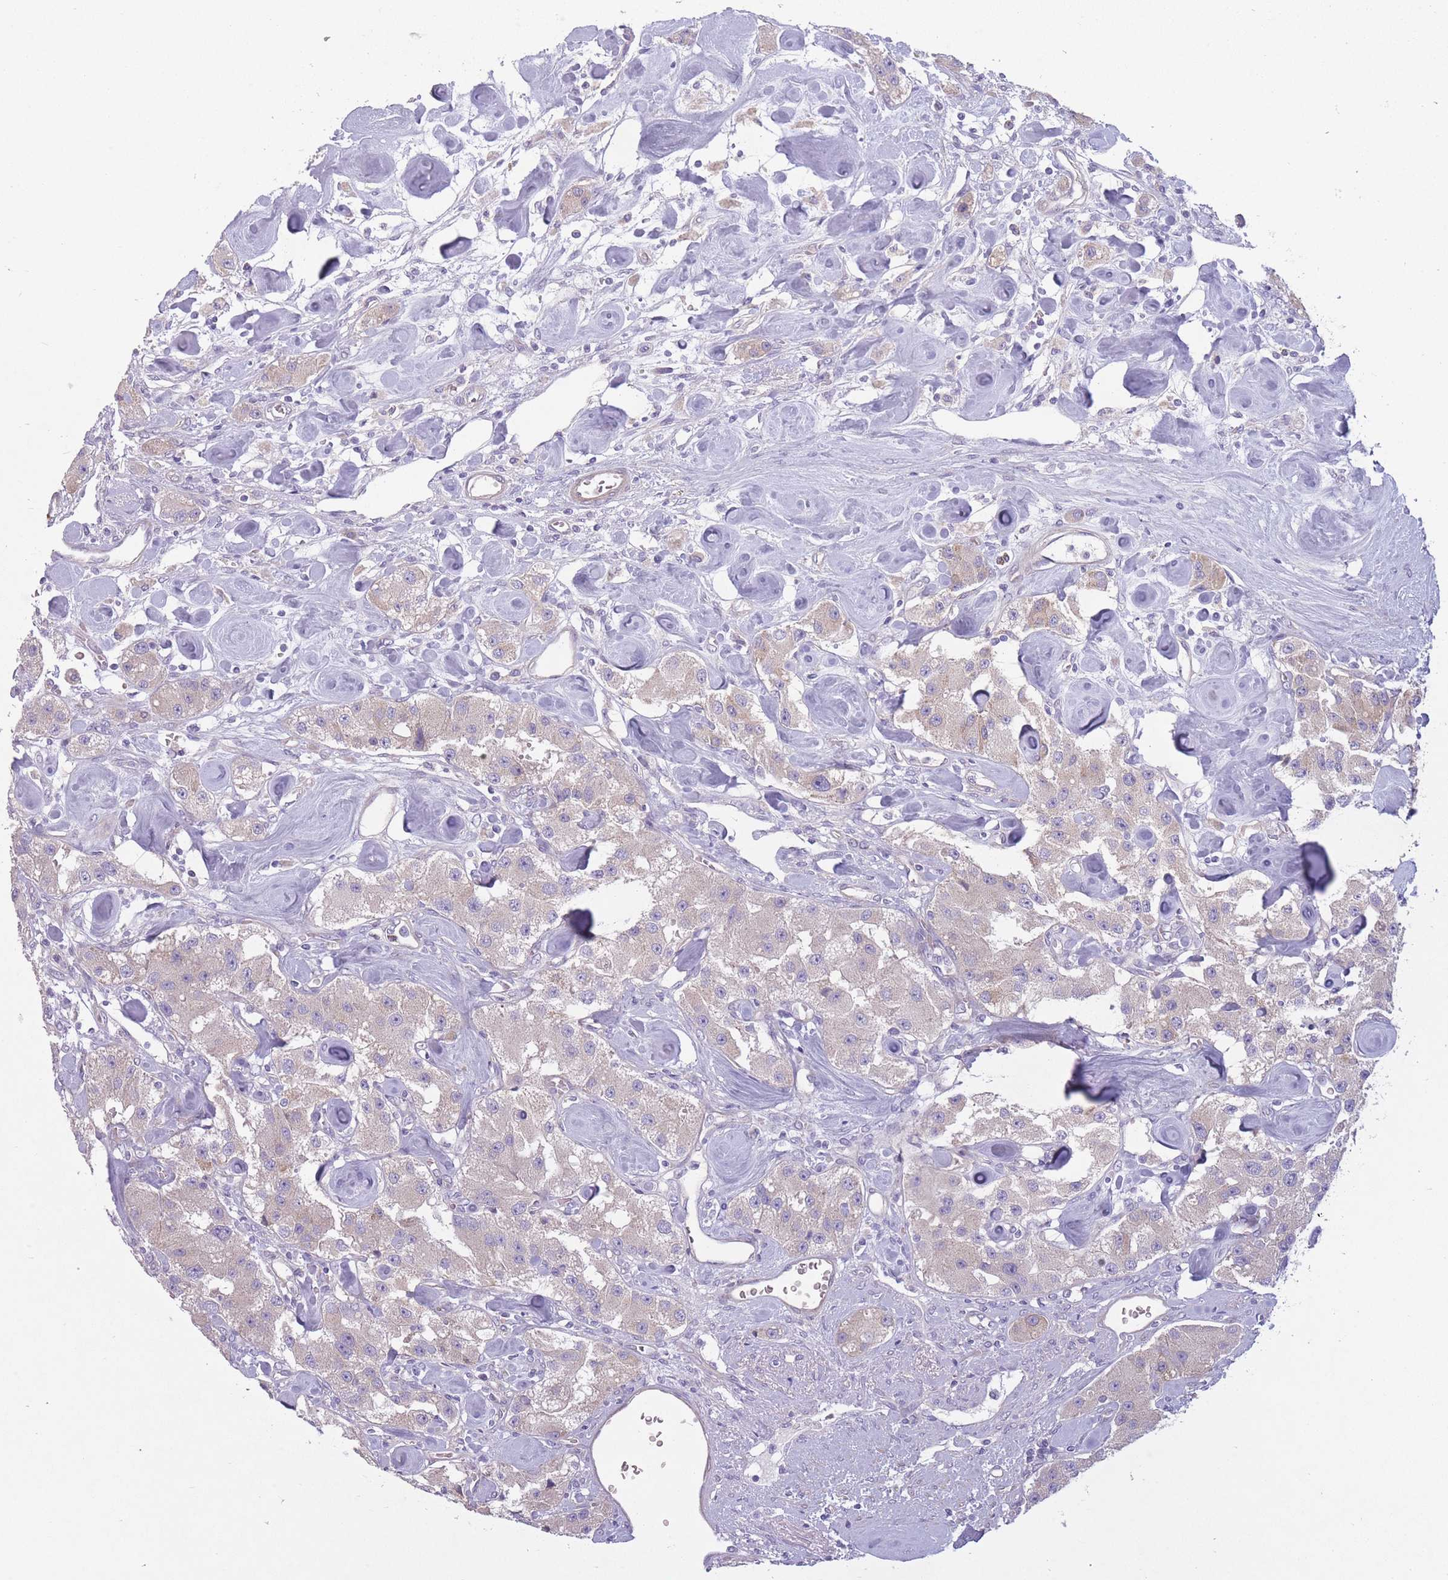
{"staining": {"intensity": "weak", "quantity": "25%-75%", "location": "cytoplasmic/membranous"}, "tissue": "carcinoid", "cell_type": "Tumor cells", "image_type": "cancer", "snomed": [{"axis": "morphology", "description": "Carcinoid, malignant, NOS"}, {"axis": "topography", "description": "Pancreas"}], "caption": "Carcinoid (malignant) stained with a protein marker shows weak staining in tumor cells.", "gene": "PNPLA5", "patient": {"sex": "male", "age": 41}}